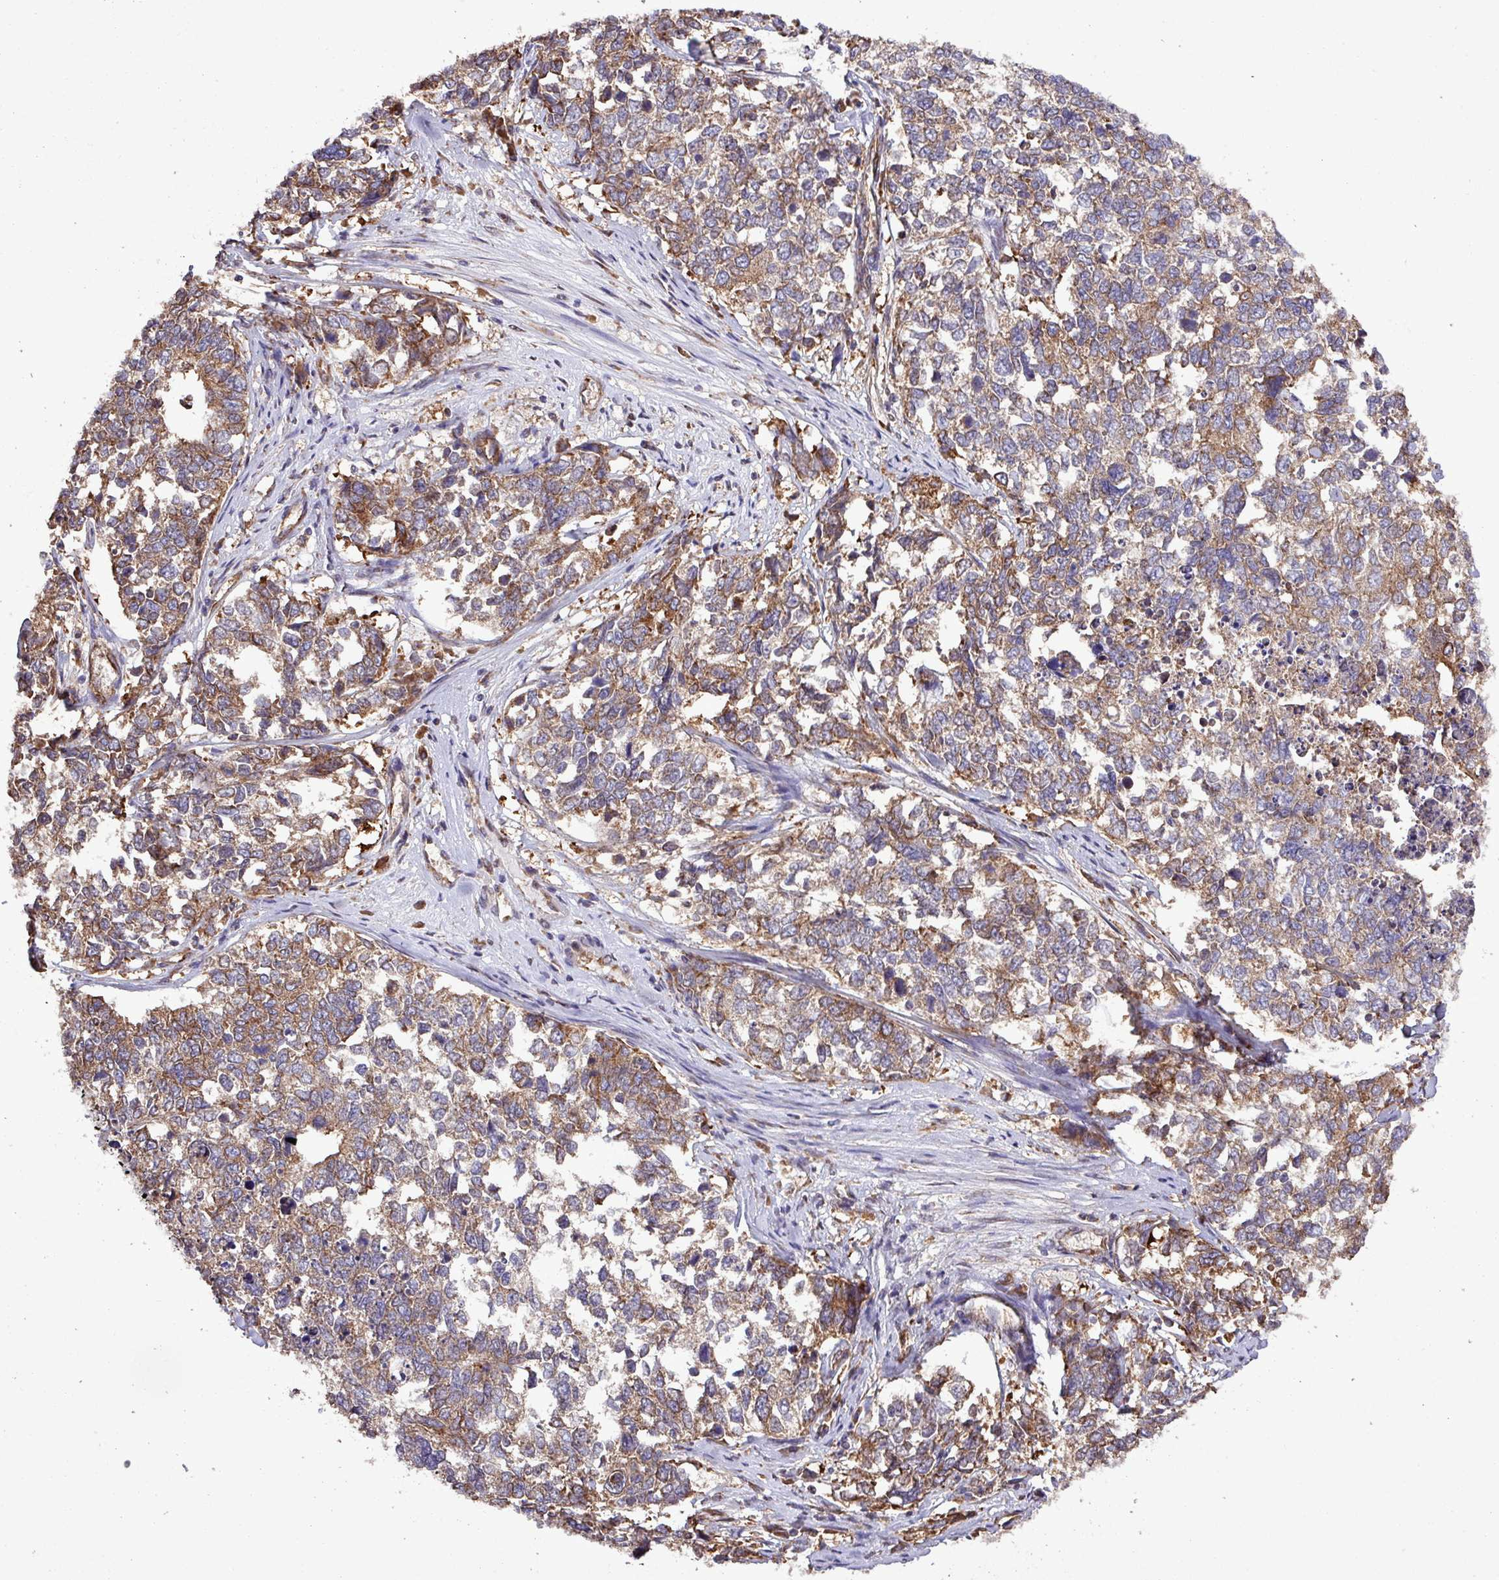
{"staining": {"intensity": "moderate", "quantity": "25%-75%", "location": "cytoplasmic/membranous"}, "tissue": "cervical cancer", "cell_type": "Tumor cells", "image_type": "cancer", "snomed": [{"axis": "morphology", "description": "Squamous cell carcinoma, NOS"}, {"axis": "topography", "description": "Cervix"}], "caption": "Cervical squamous cell carcinoma was stained to show a protein in brown. There is medium levels of moderate cytoplasmic/membranous staining in about 25%-75% of tumor cells.", "gene": "MEGF6", "patient": {"sex": "female", "age": 63}}